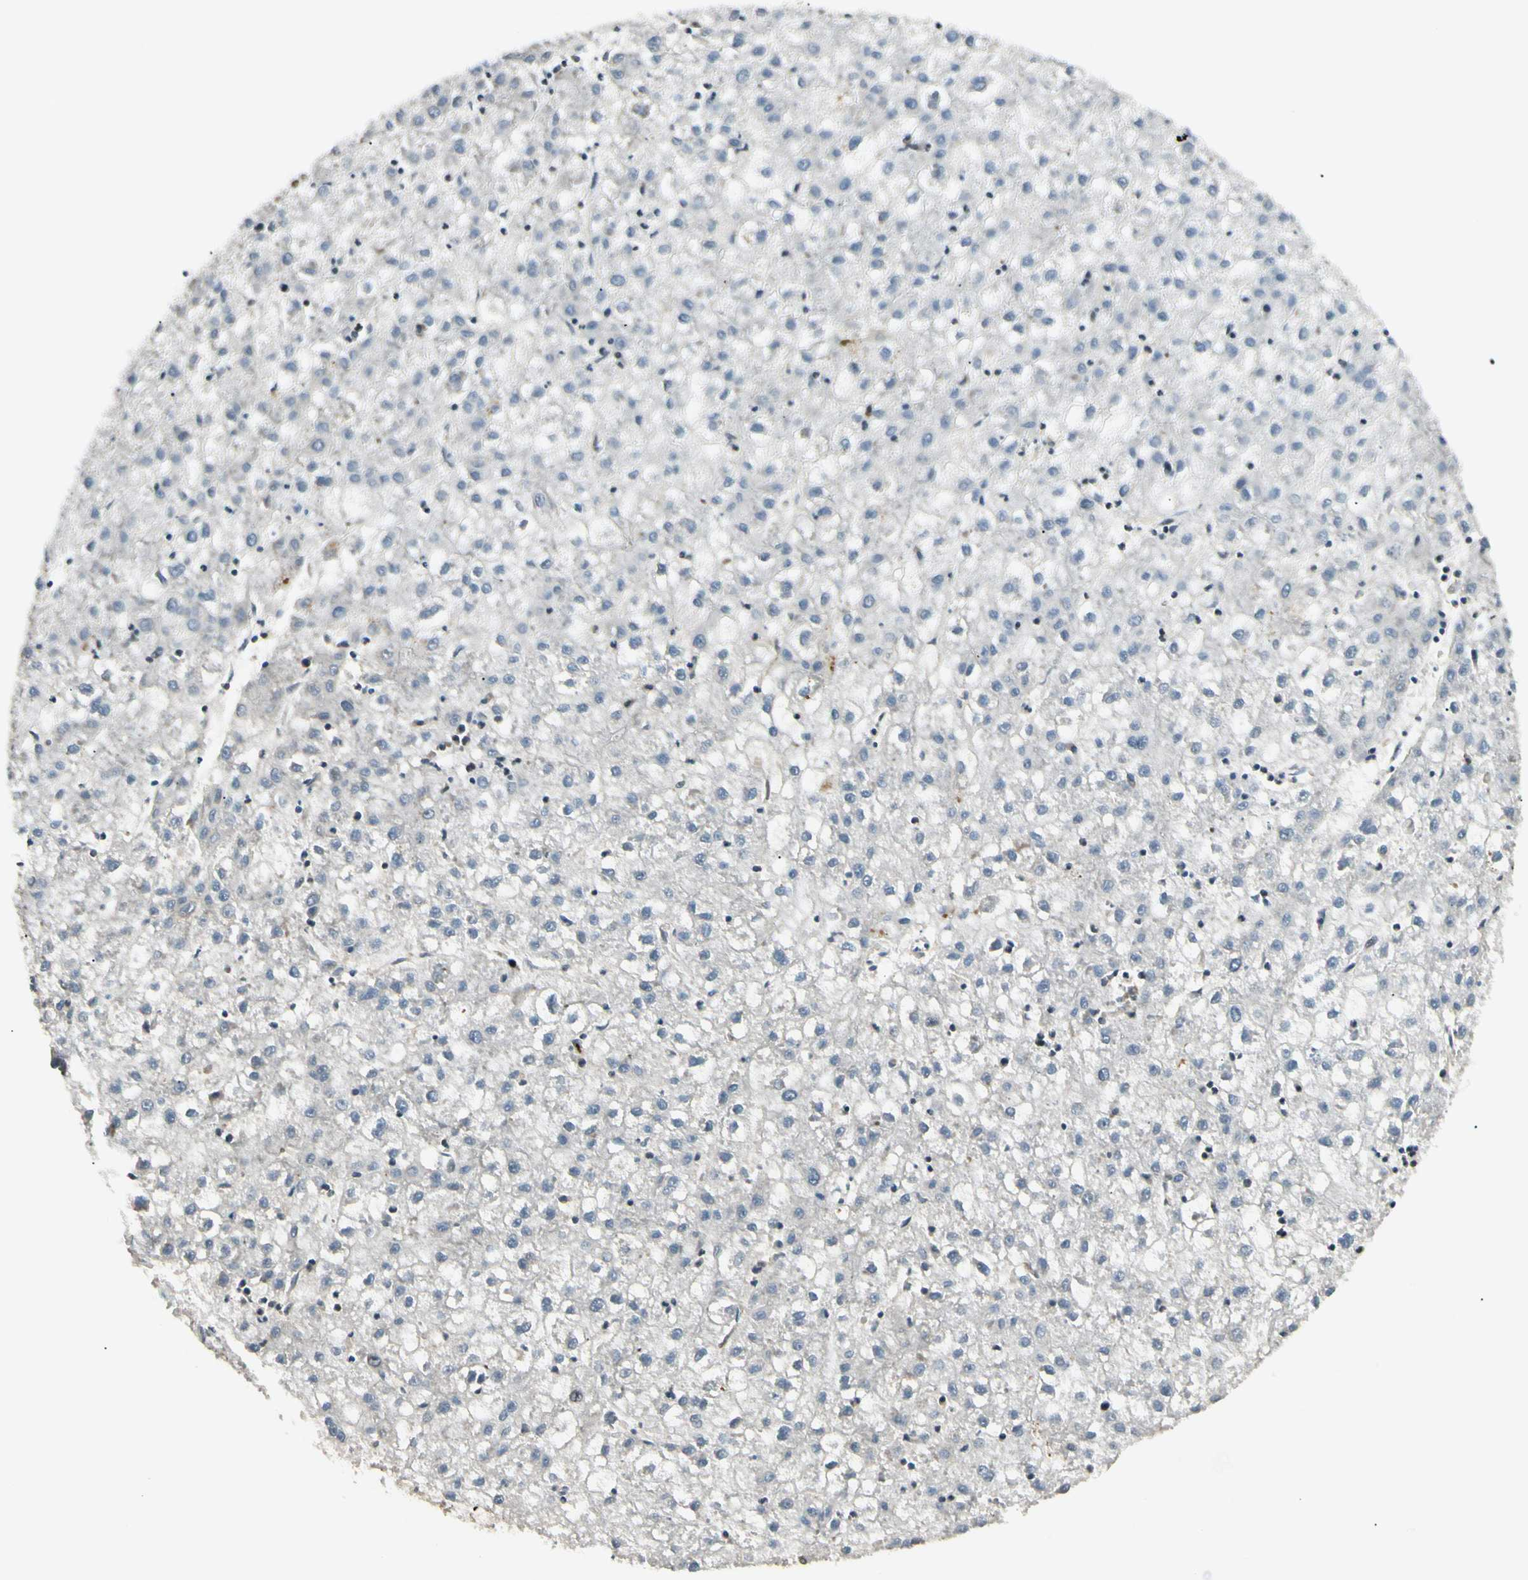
{"staining": {"intensity": "negative", "quantity": "none", "location": "none"}, "tissue": "liver cancer", "cell_type": "Tumor cells", "image_type": "cancer", "snomed": [{"axis": "morphology", "description": "Carcinoma, Hepatocellular, NOS"}, {"axis": "topography", "description": "Liver"}], "caption": "DAB (3,3'-diaminobenzidine) immunohistochemical staining of hepatocellular carcinoma (liver) reveals no significant staining in tumor cells.", "gene": "P3H2", "patient": {"sex": "male", "age": 72}}